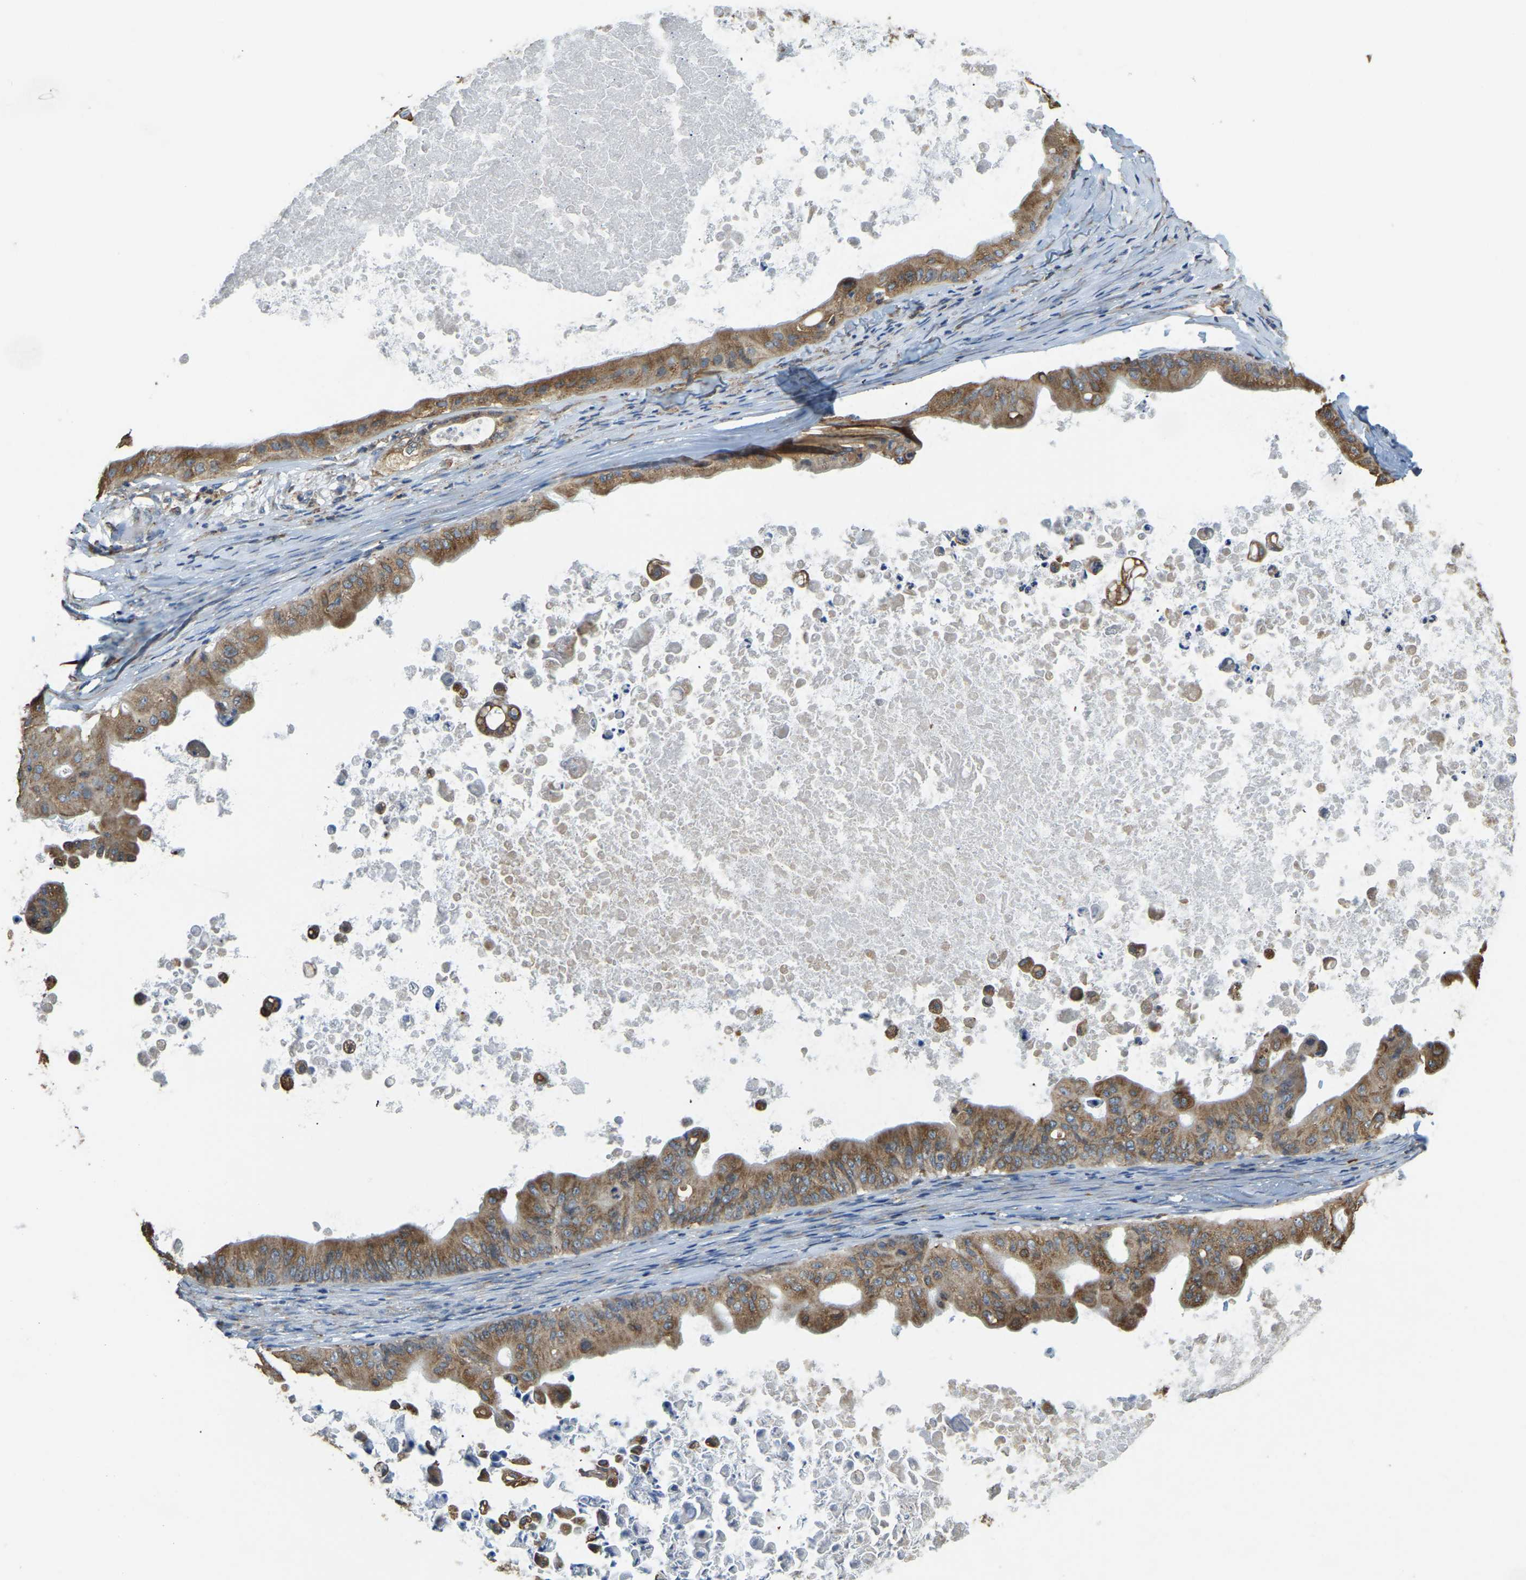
{"staining": {"intensity": "moderate", "quantity": ">75%", "location": "cytoplasmic/membranous"}, "tissue": "ovarian cancer", "cell_type": "Tumor cells", "image_type": "cancer", "snomed": [{"axis": "morphology", "description": "Cystadenocarcinoma, mucinous, NOS"}, {"axis": "topography", "description": "Ovary"}], "caption": "Immunohistochemical staining of human ovarian cancer (mucinous cystadenocarcinoma) demonstrates moderate cytoplasmic/membranous protein expression in approximately >75% of tumor cells. Ihc stains the protein in brown and the nuclei are stained blue.", "gene": "RNF115", "patient": {"sex": "female", "age": 37}}